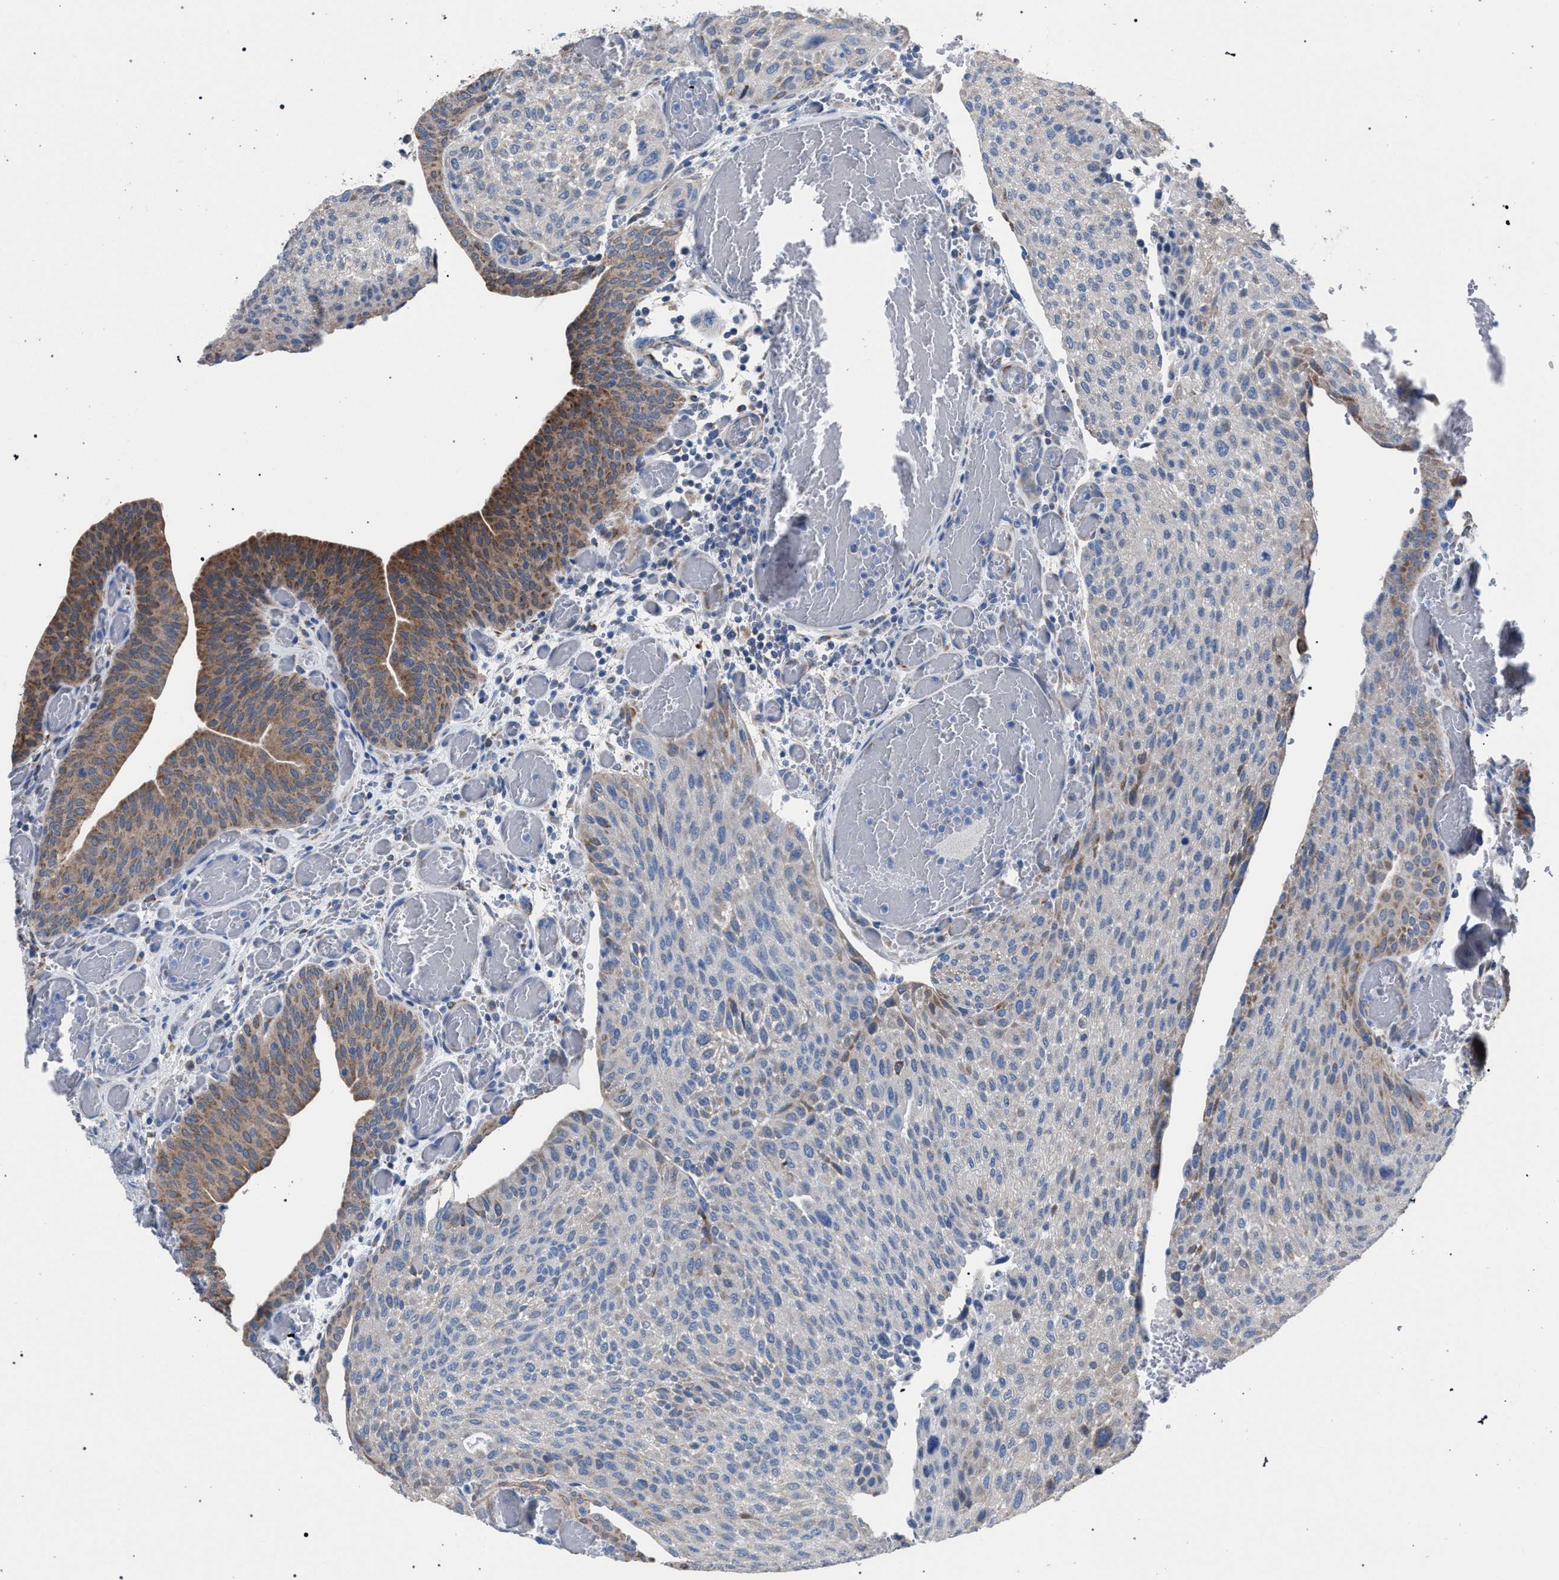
{"staining": {"intensity": "moderate", "quantity": "<25%", "location": "cytoplasmic/membranous"}, "tissue": "urothelial cancer", "cell_type": "Tumor cells", "image_type": "cancer", "snomed": [{"axis": "morphology", "description": "Urothelial carcinoma, Low grade"}, {"axis": "morphology", "description": "Urothelial carcinoma, High grade"}, {"axis": "topography", "description": "Urinary bladder"}], "caption": "Urothelial carcinoma (low-grade) tissue exhibits moderate cytoplasmic/membranous expression in about <25% of tumor cells", "gene": "CRYZ", "patient": {"sex": "male", "age": 35}}